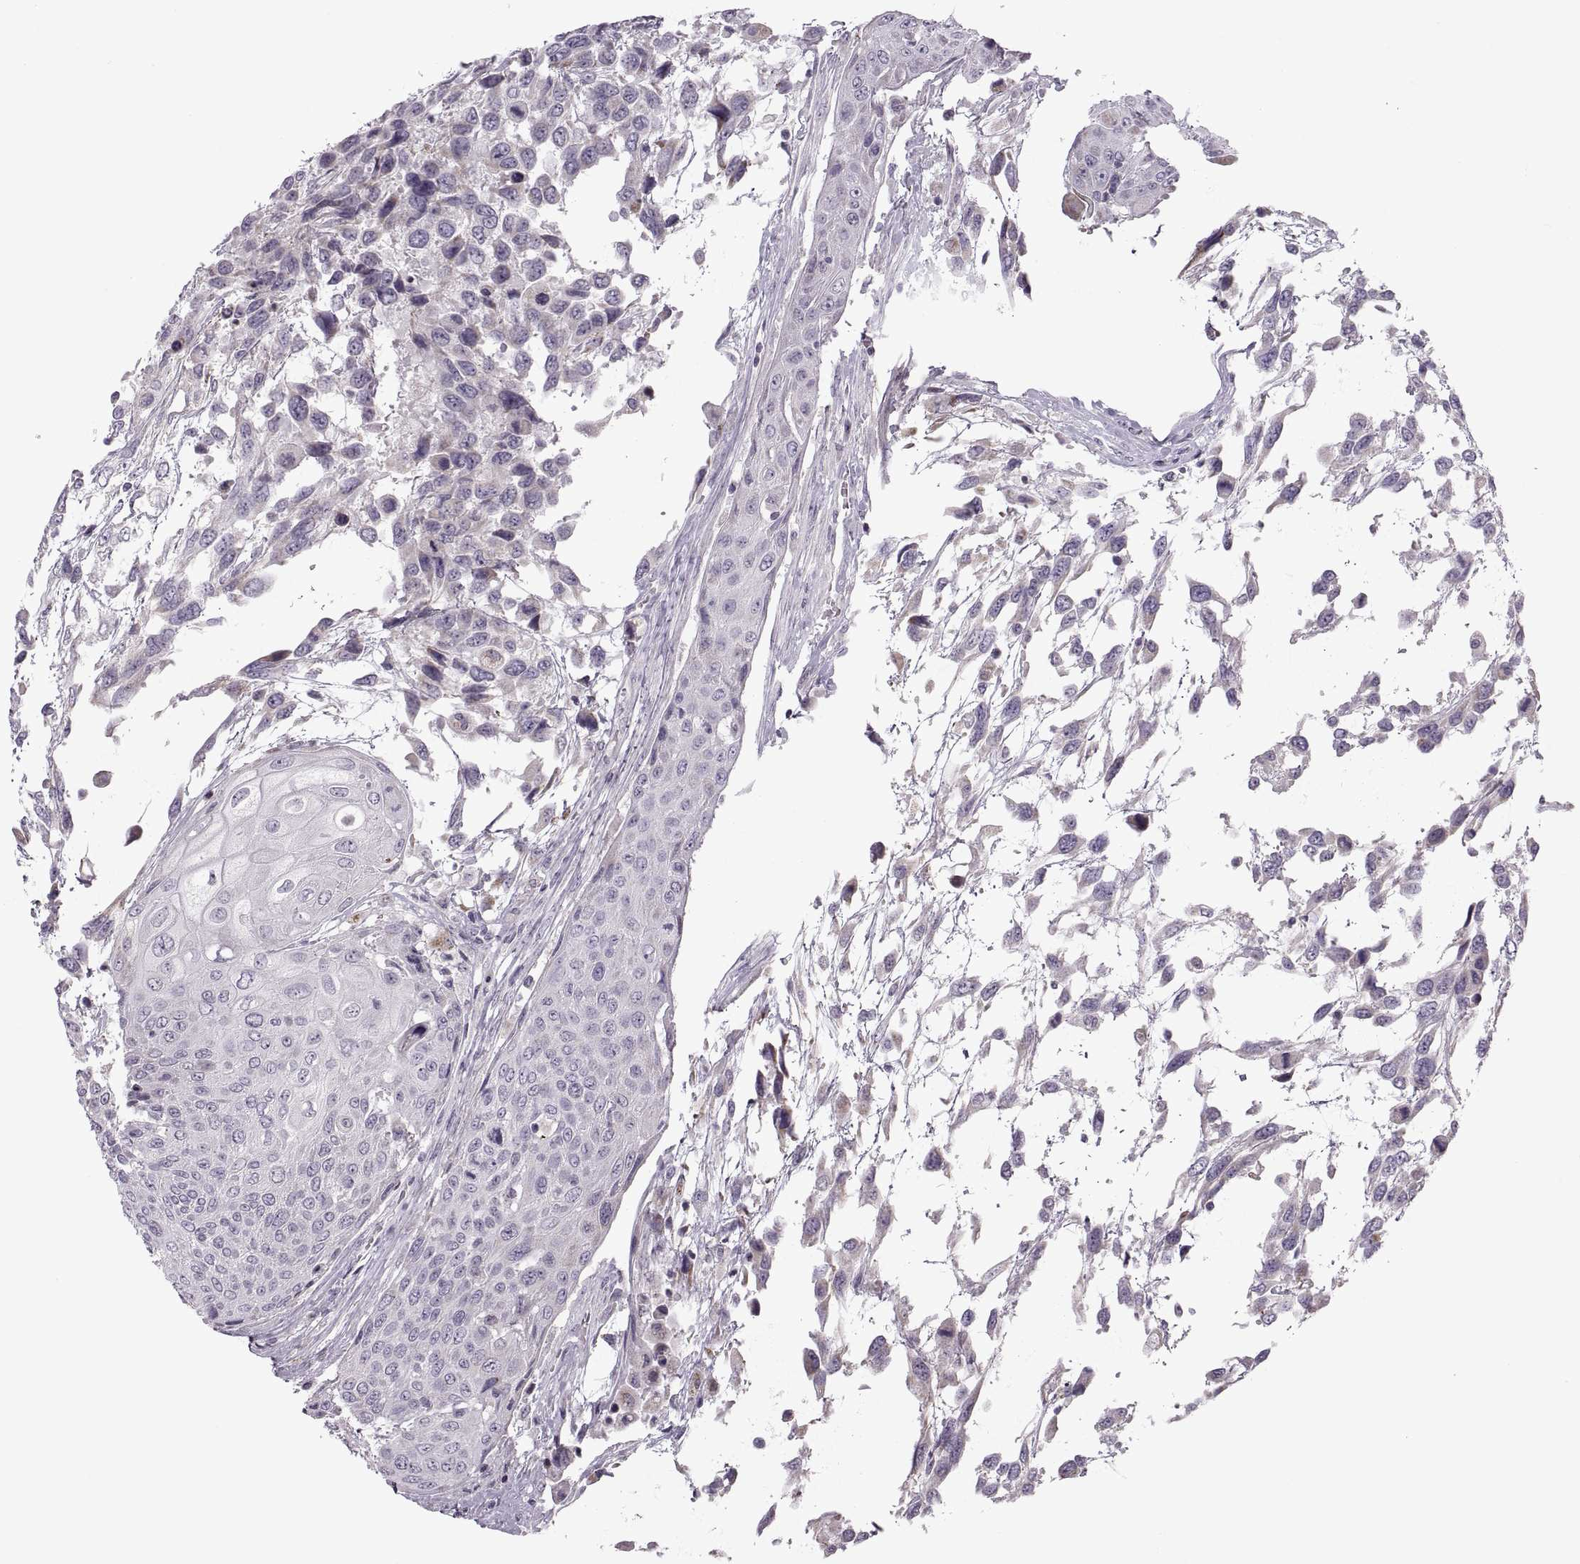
{"staining": {"intensity": "negative", "quantity": "none", "location": "none"}, "tissue": "urothelial cancer", "cell_type": "Tumor cells", "image_type": "cancer", "snomed": [{"axis": "morphology", "description": "Urothelial carcinoma, High grade"}, {"axis": "topography", "description": "Urinary bladder"}], "caption": "Immunohistochemistry of human high-grade urothelial carcinoma reveals no expression in tumor cells.", "gene": "PIERCE1", "patient": {"sex": "female", "age": 70}}